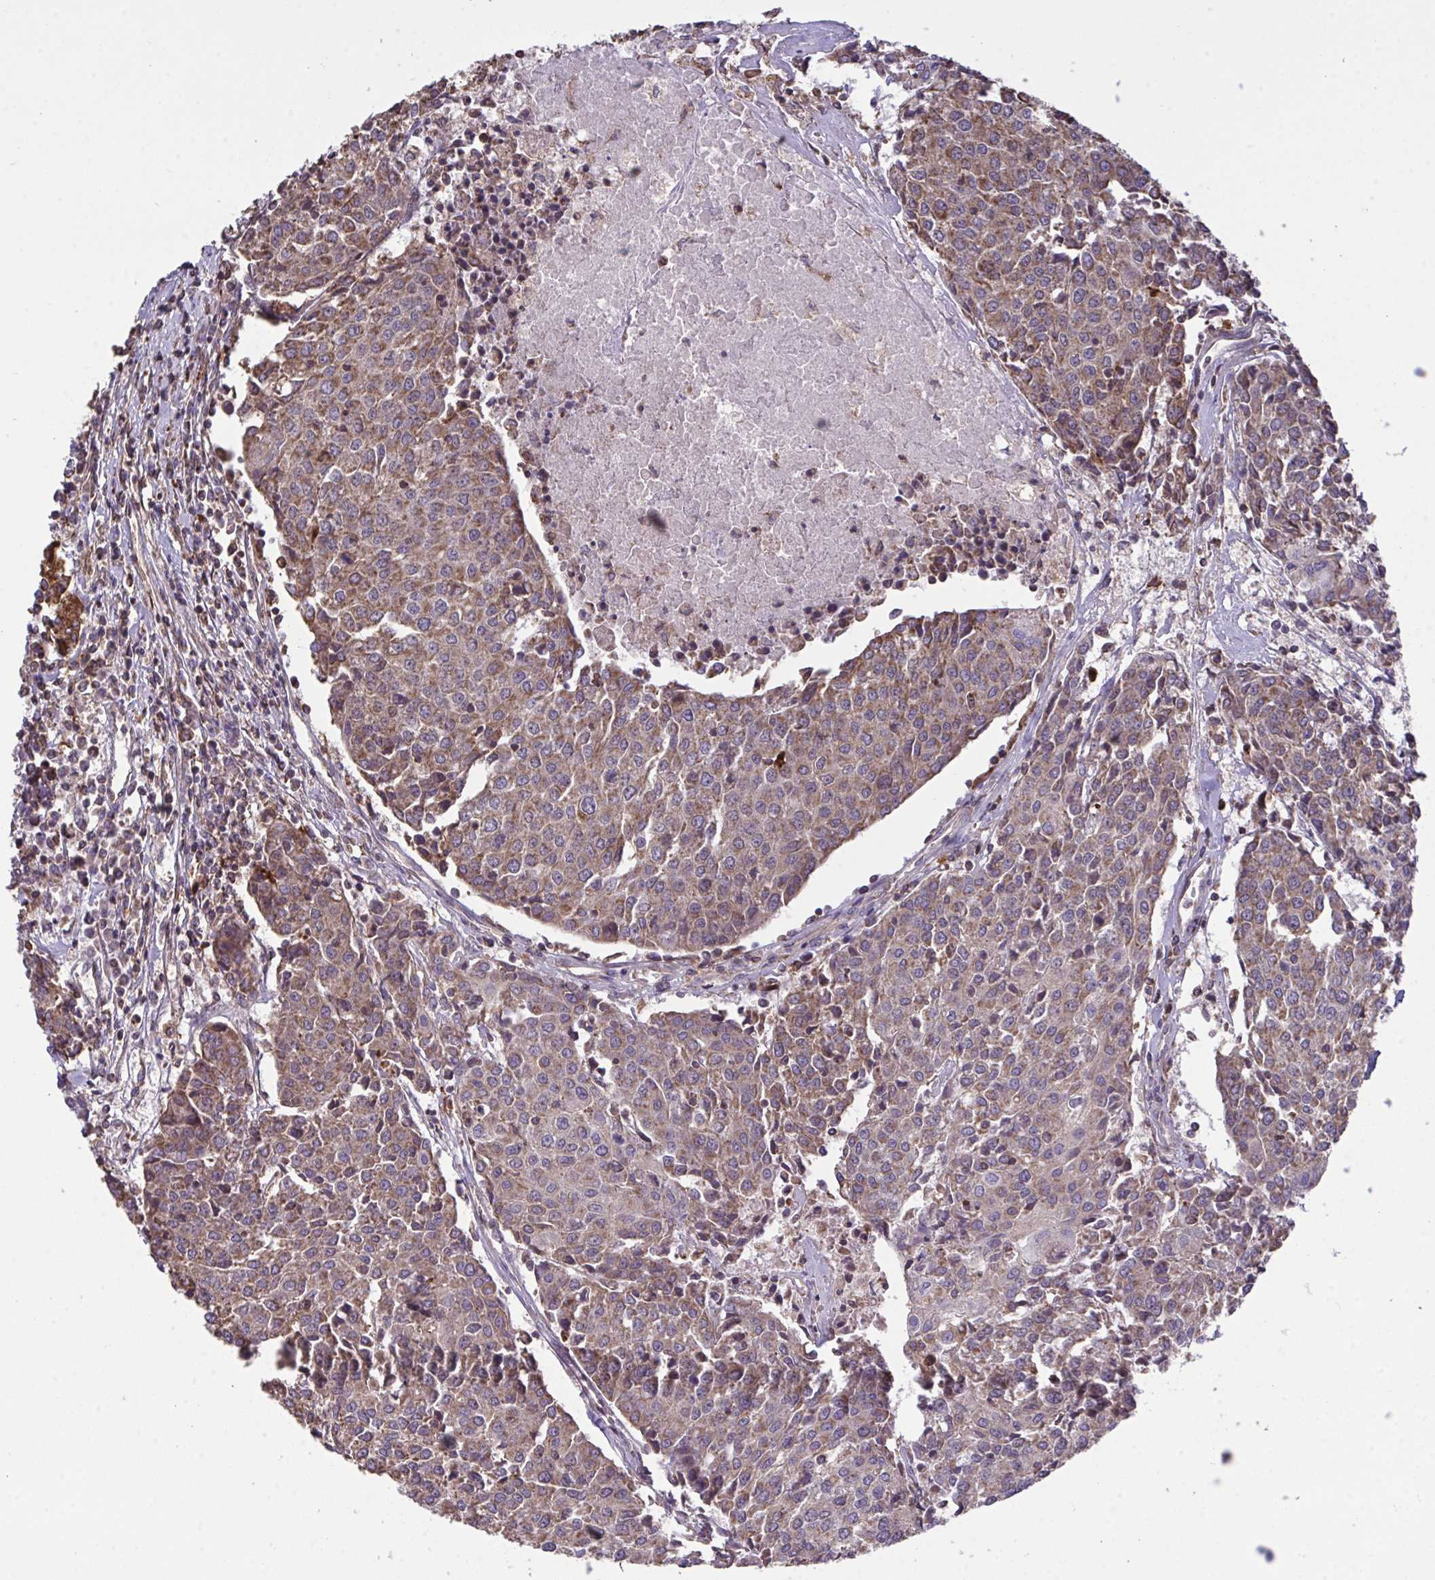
{"staining": {"intensity": "weak", "quantity": ">75%", "location": "cytoplasmic/membranous"}, "tissue": "urothelial cancer", "cell_type": "Tumor cells", "image_type": "cancer", "snomed": [{"axis": "morphology", "description": "Urothelial carcinoma, High grade"}, {"axis": "topography", "description": "Urinary bladder"}], "caption": "Immunohistochemistry micrograph of neoplastic tissue: high-grade urothelial carcinoma stained using IHC shows low levels of weak protein expression localized specifically in the cytoplasmic/membranous of tumor cells, appearing as a cytoplasmic/membranous brown color.", "gene": "PPM1H", "patient": {"sex": "female", "age": 85}}